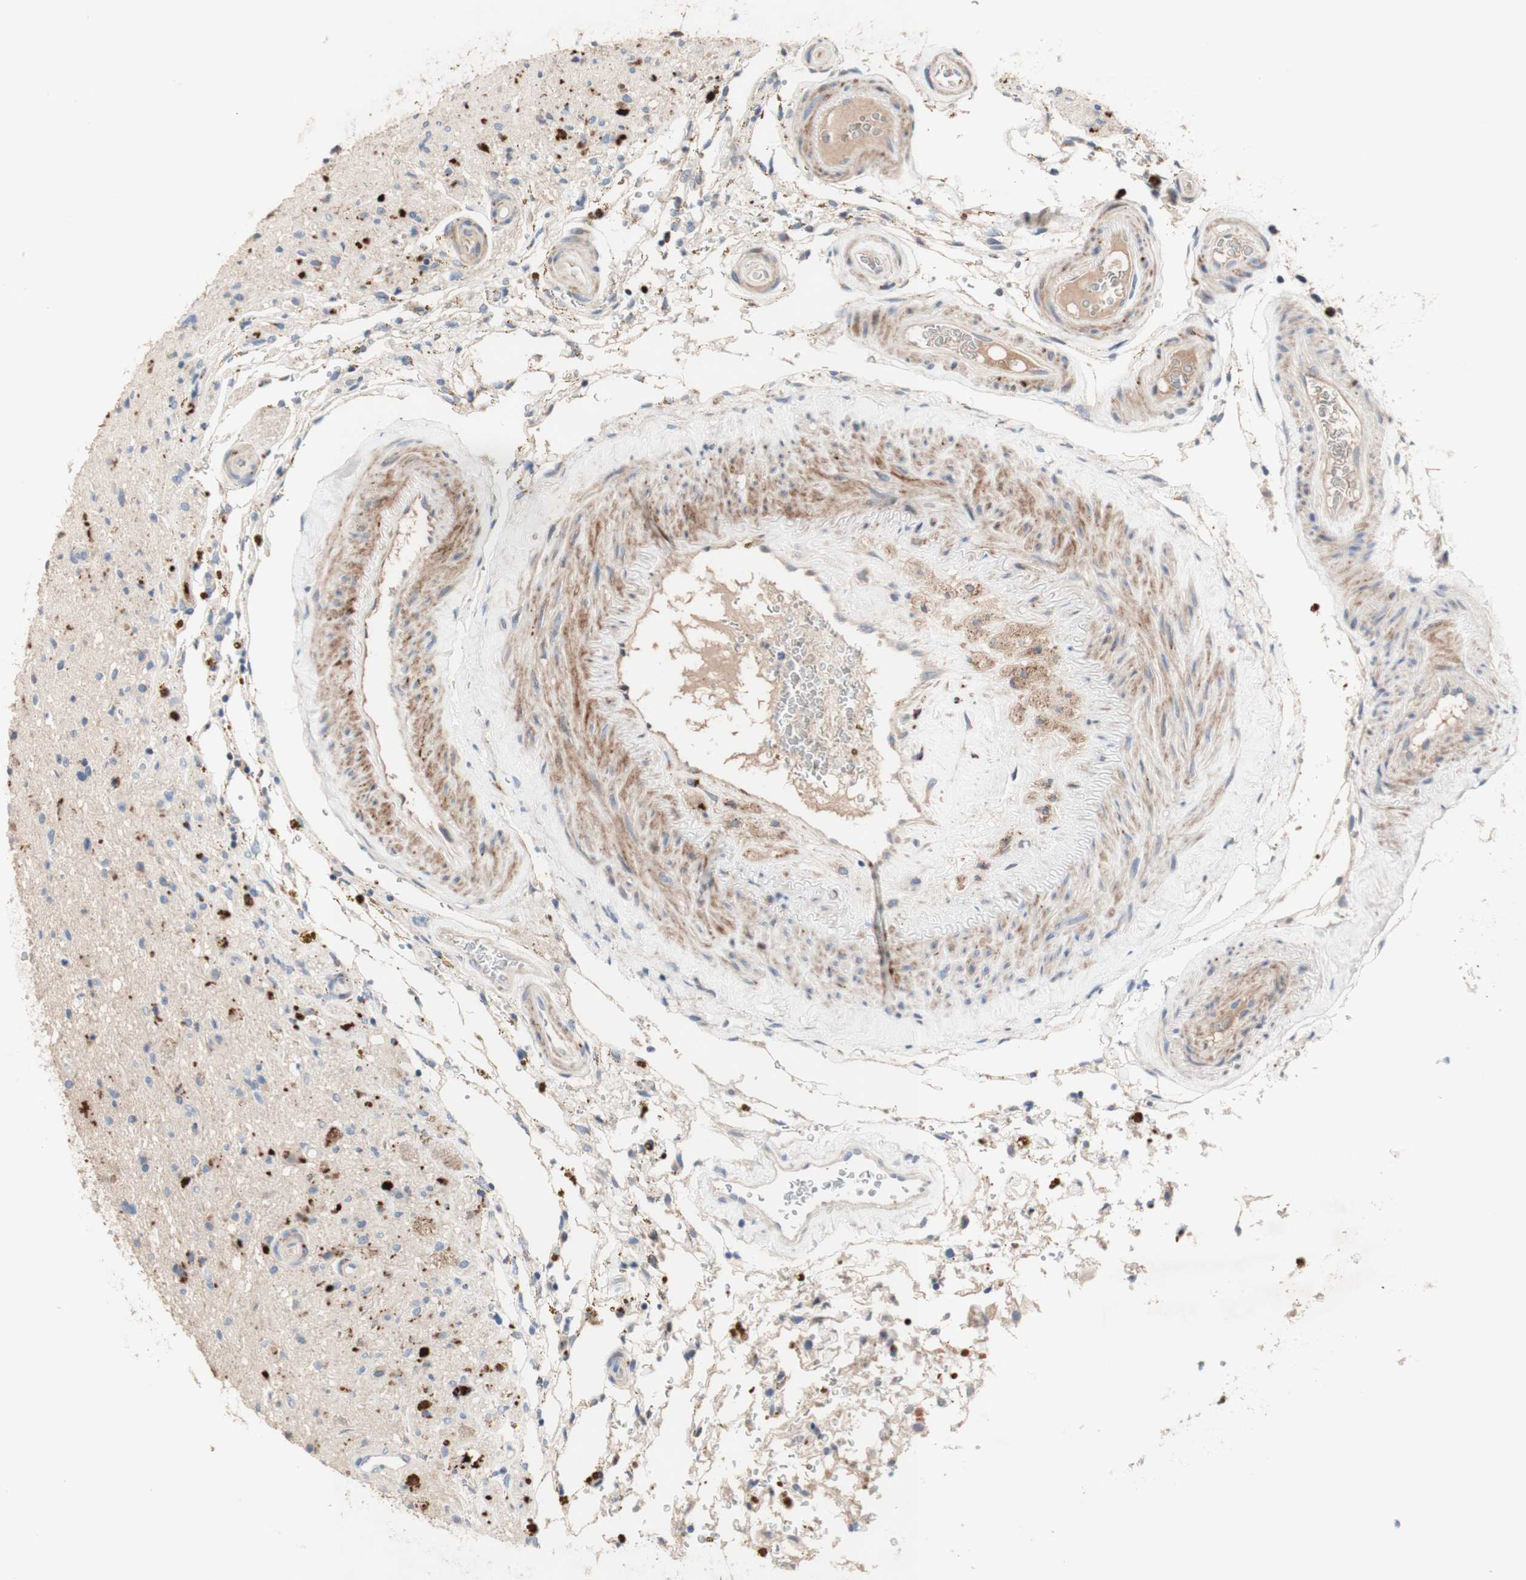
{"staining": {"intensity": "moderate", "quantity": "<25%", "location": "cytoplasmic/membranous"}, "tissue": "glioma", "cell_type": "Tumor cells", "image_type": "cancer", "snomed": [{"axis": "morphology", "description": "Glioma, malignant, High grade"}, {"axis": "topography", "description": "Brain"}], "caption": "IHC of human malignant high-grade glioma shows low levels of moderate cytoplasmic/membranous staining in approximately <25% of tumor cells.", "gene": "CDON", "patient": {"sex": "male", "age": 33}}